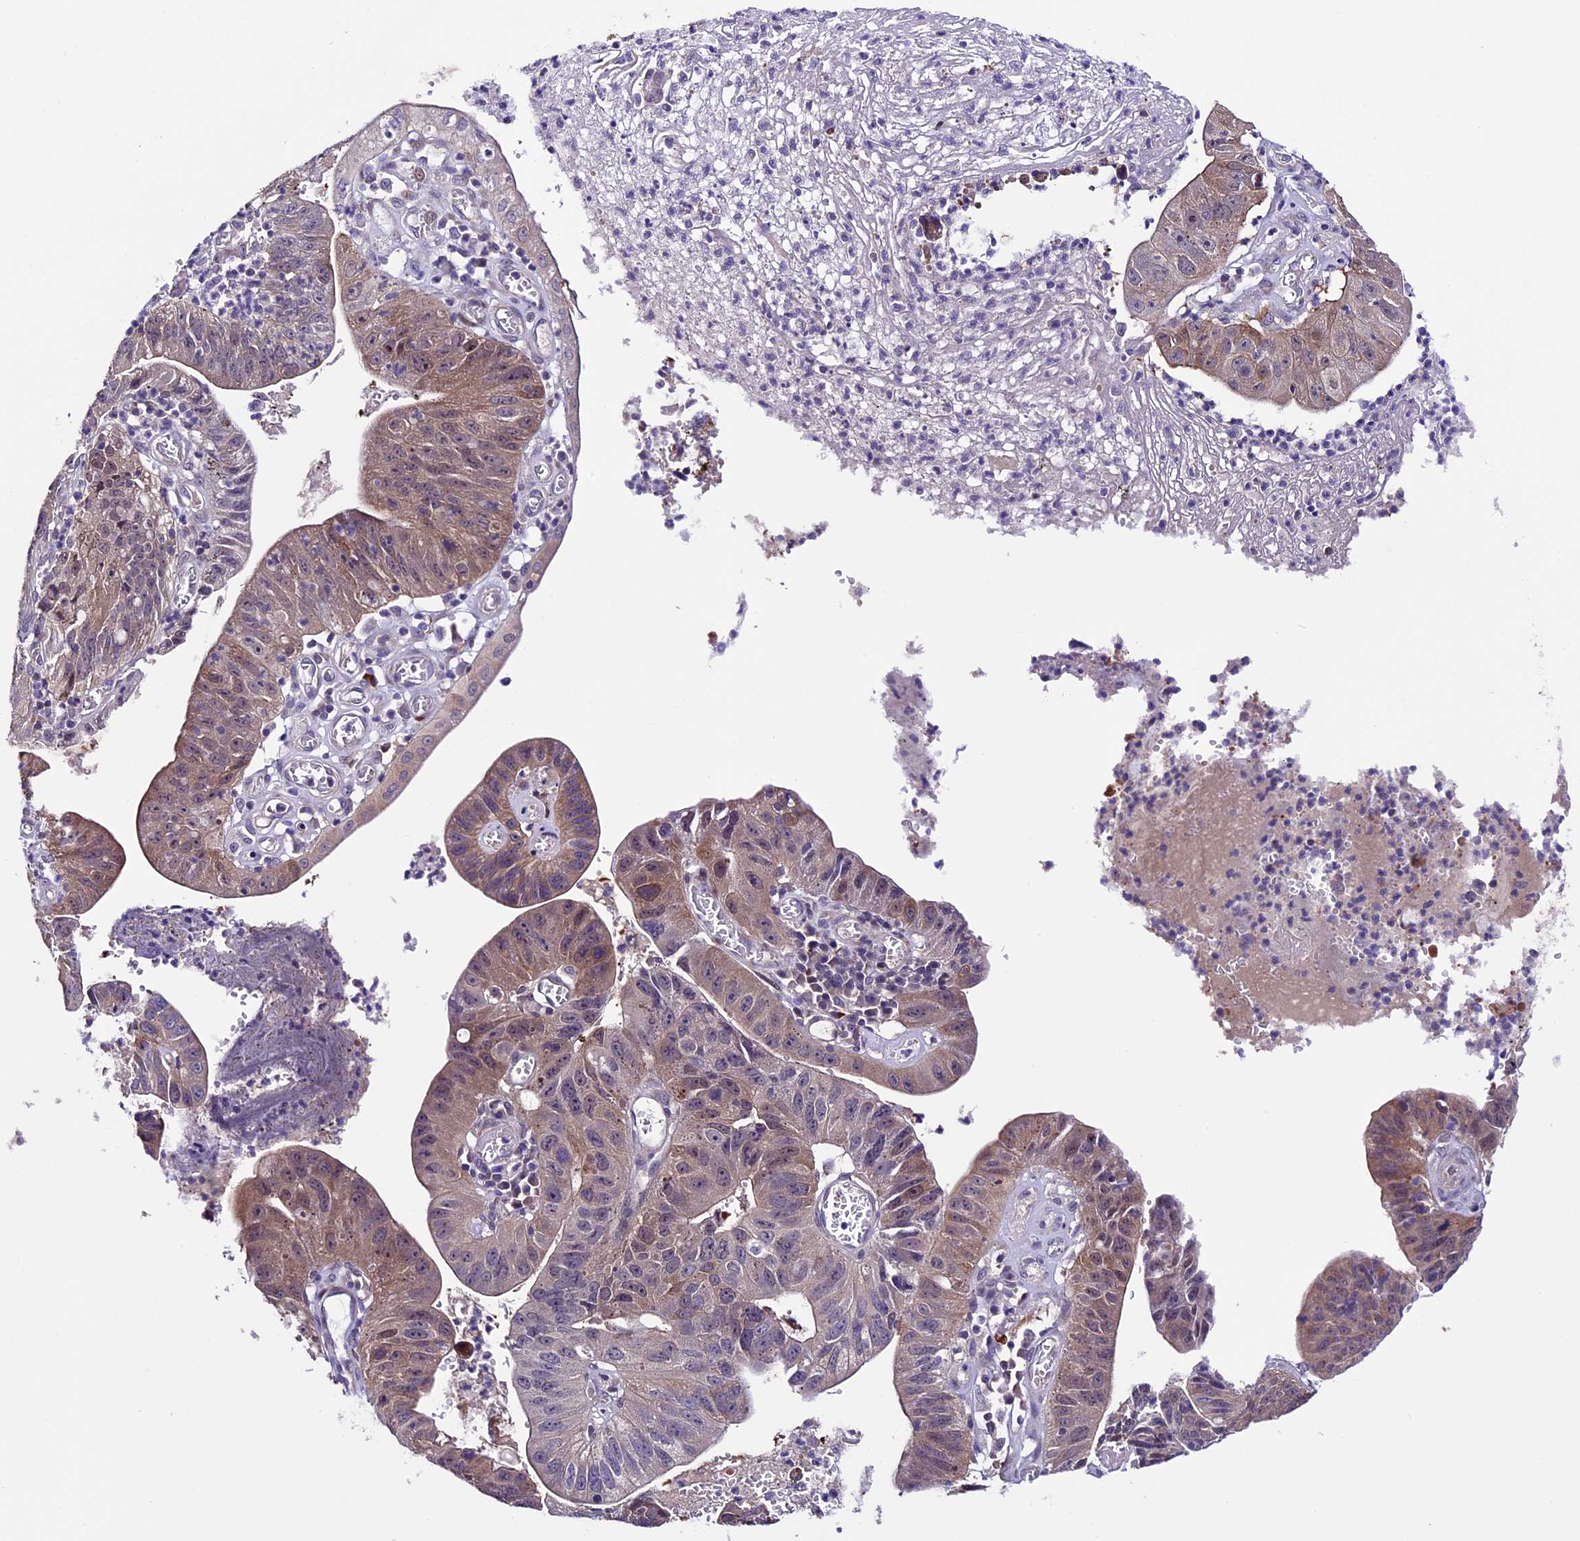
{"staining": {"intensity": "moderate", "quantity": "<25%", "location": "cytoplasmic/membranous,nuclear"}, "tissue": "stomach cancer", "cell_type": "Tumor cells", "image_type": "cancer", "snomed": [{"axis": "morphology", "description": "Adenocarcinoma, NOS"}, {"axis": "topography", "description": "Stomach"}], "caption": "Human stomach adenocarcinoma stained with a protein marker shows moderate staining in tumor cells.", "gene": "XKR7", "patient": {"sex": "male", "age": 59}}